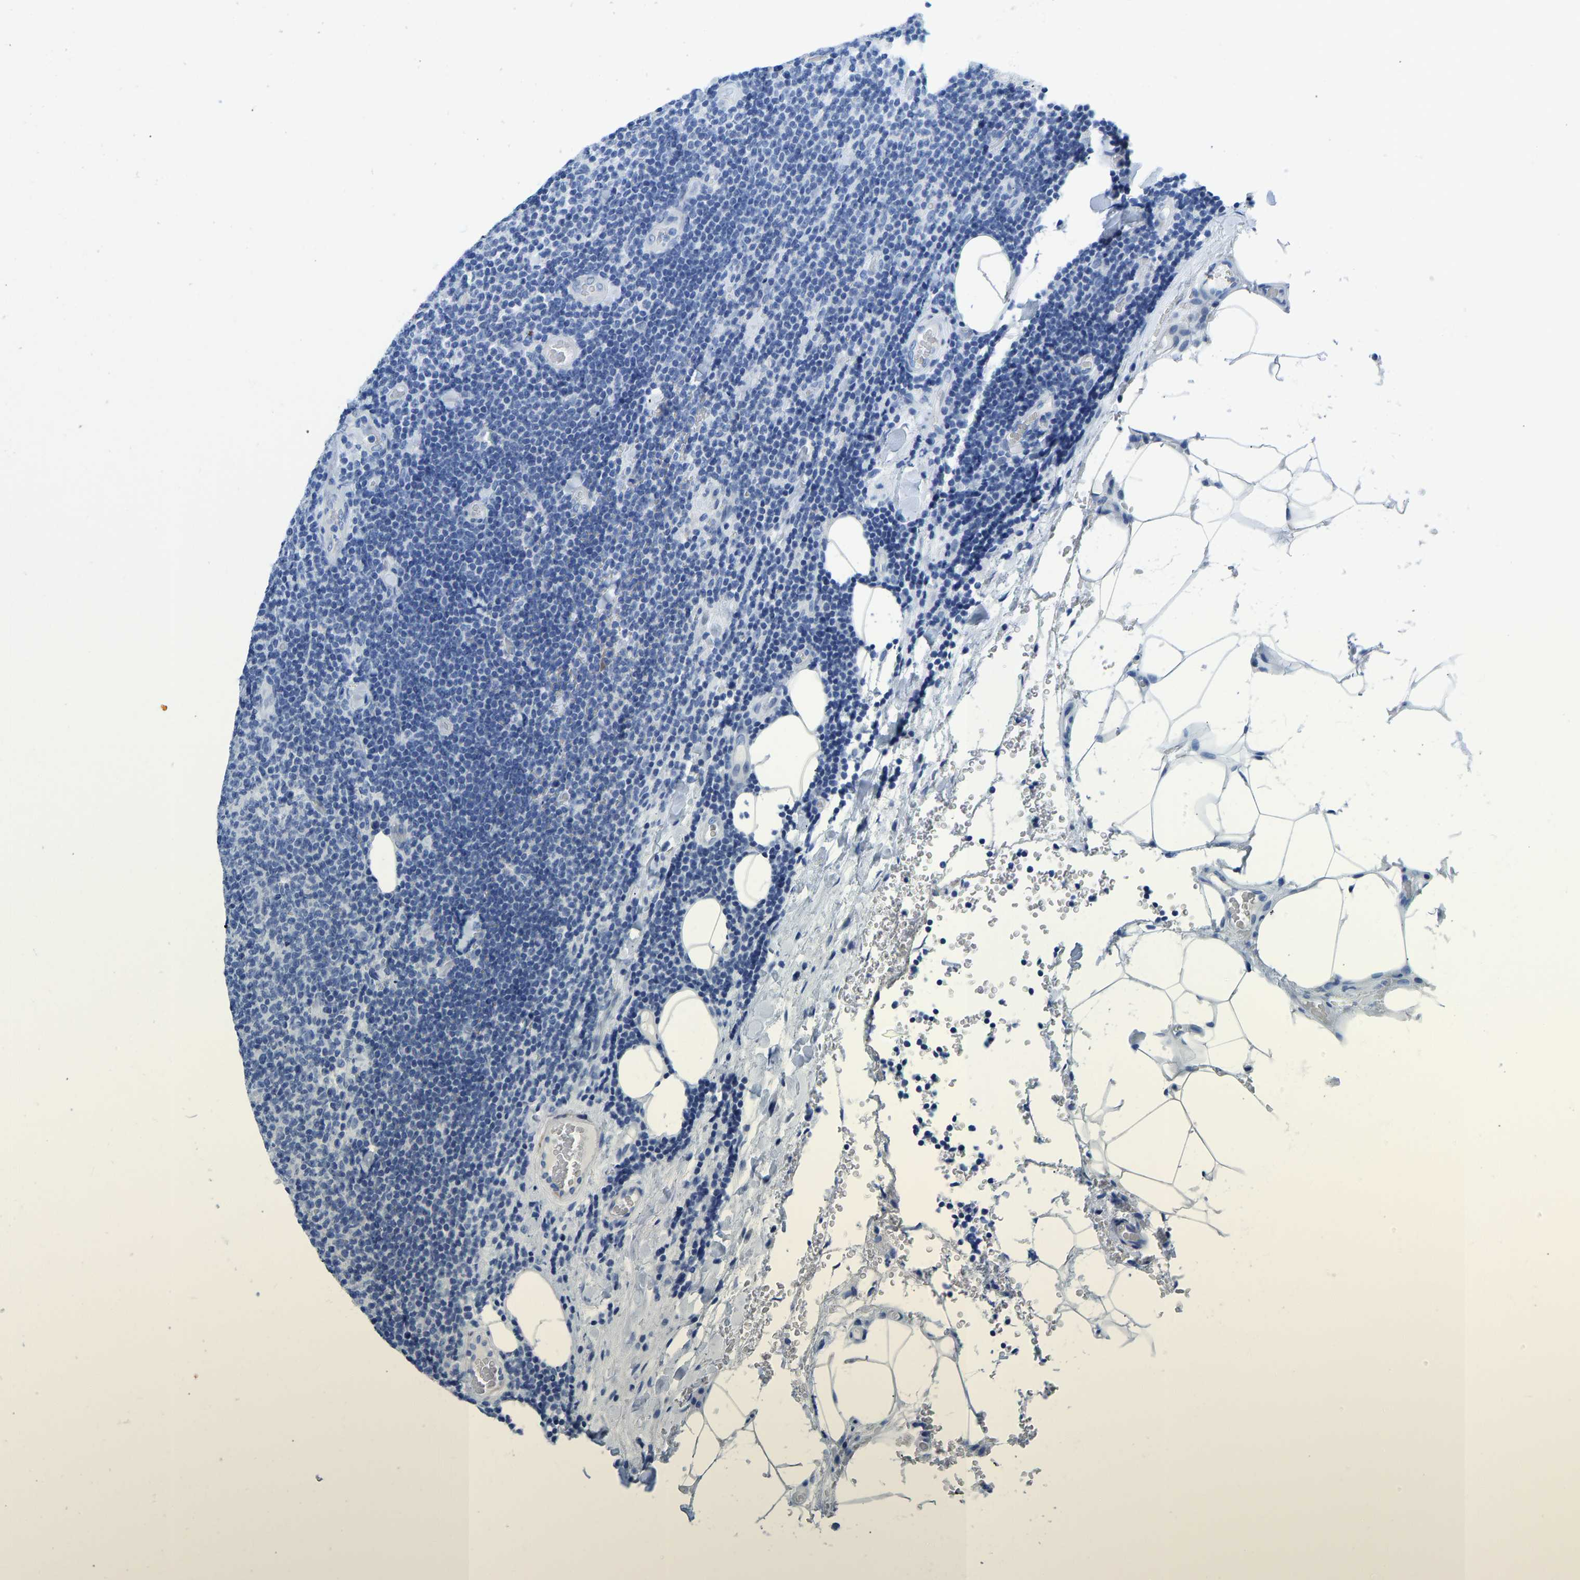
{"staining": {"intensity": "negative", "quantity": "none", "location": "none"}, "tissue": "lymphoma", "cell_type": "Tumor cells", "image_type": "cancer", "snomed": [{"axis": "morphology", "description": "Malignant lymphoma, non-Hodgkin's type, Low grade"}, {"axis": "topography", "description": "Lymph node"}], "caption": "Malignant lymphoma, non-Hodgkin's type (low-grade) stained for a protein using immunohistochemistry (IHC) exhibits no expression tumor cells.", "gene": "NKAIN3", "patient": {"sex": "male", "age": 66}}